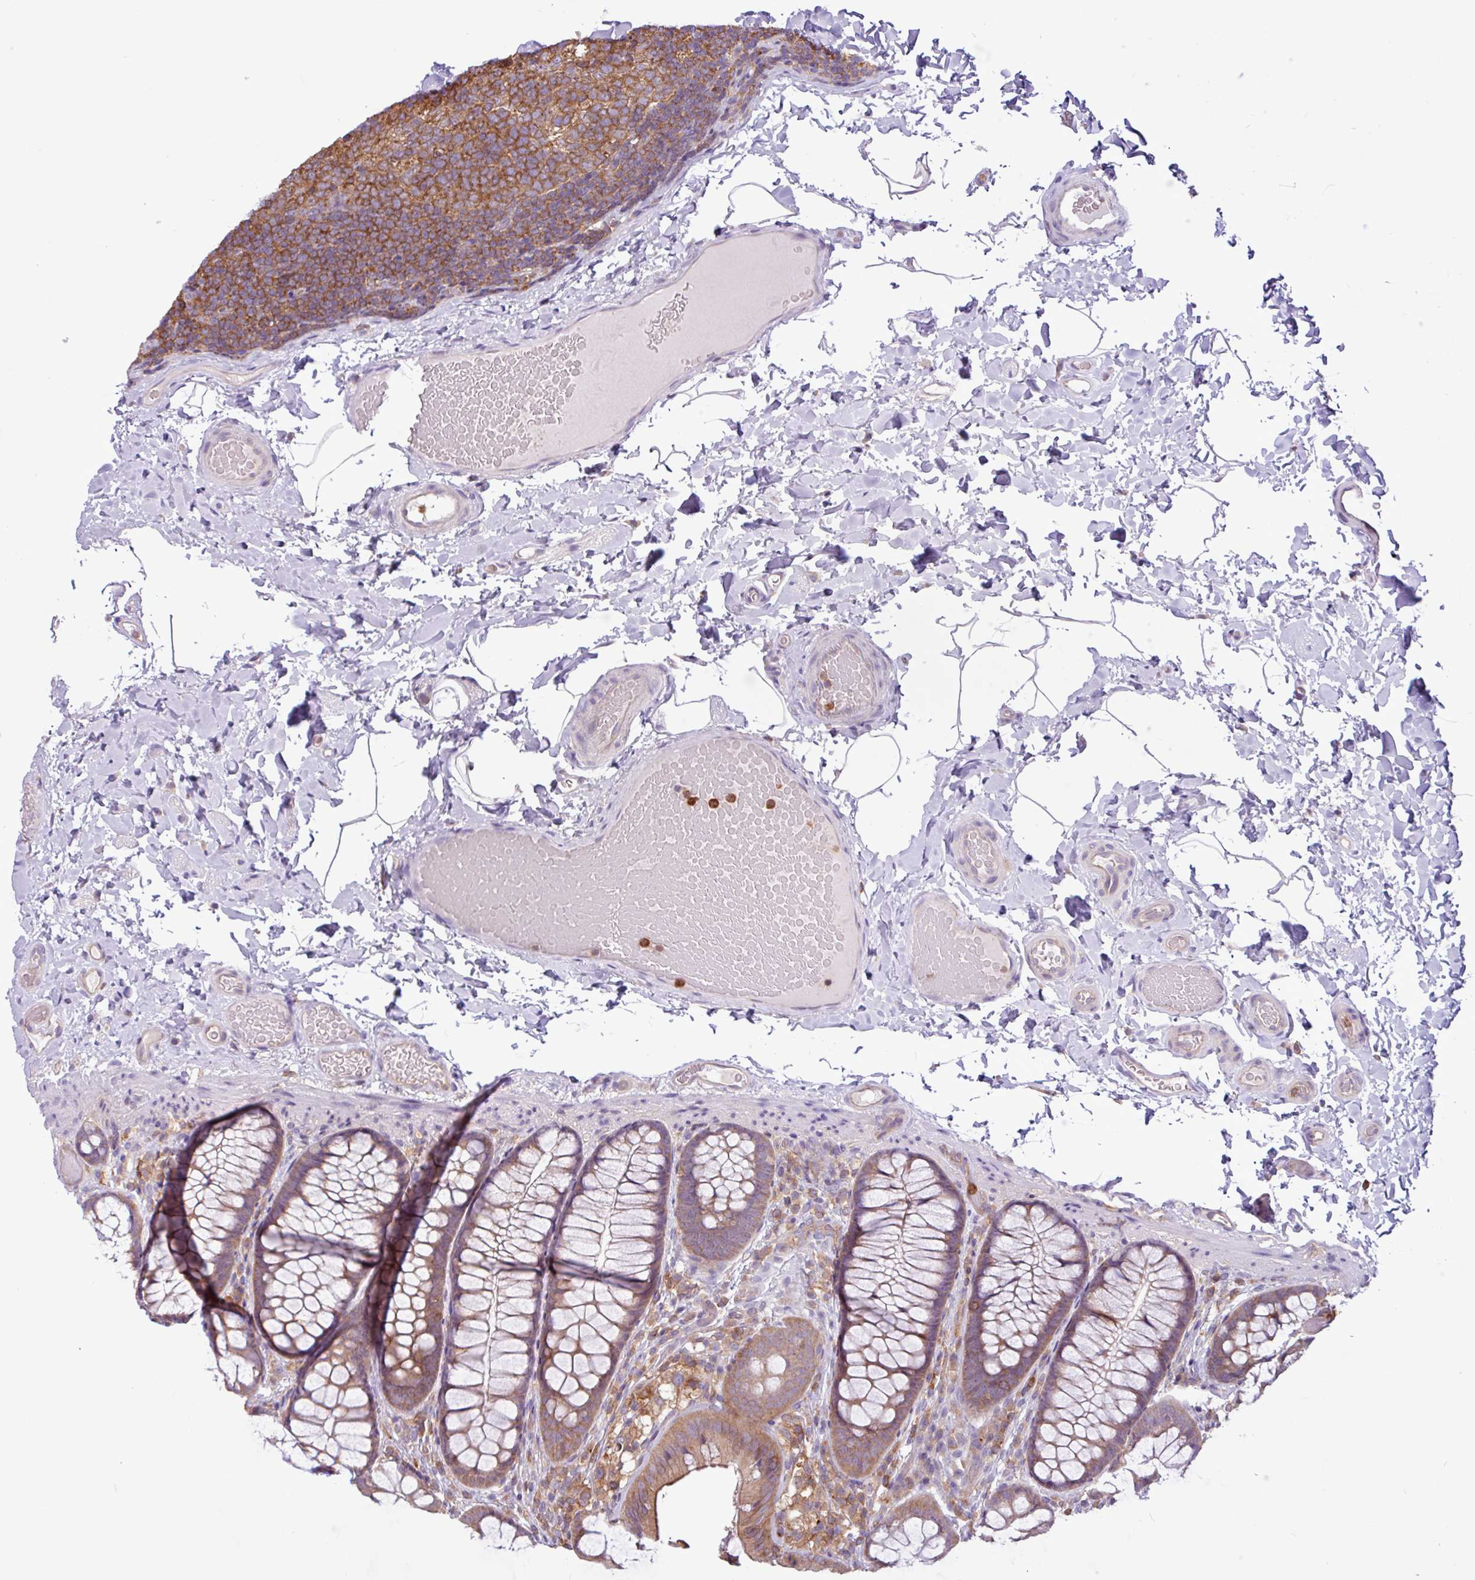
{"staining": {"intensity": "weak", "quantity": "<25%", "location": "cytoplasmic/membranous"}, "tissue": "colon", "cell_type": "Endothelial cells", "image_type": "normal", "snomed": [{"axis": "morphology", "description": "Normal tissue, NOS"}, {"axis": "topography", "description": "Colon"}], "caption": "The immunohistochemistry (IHC) histopathology image has no significant positivity in endothelial cells of colon. (DAB immunohistochemistry visualized using brightfield microscopy, high magnification).", "gene": "ACTR3B", "patient": {"sex": "male", "age": 46}}